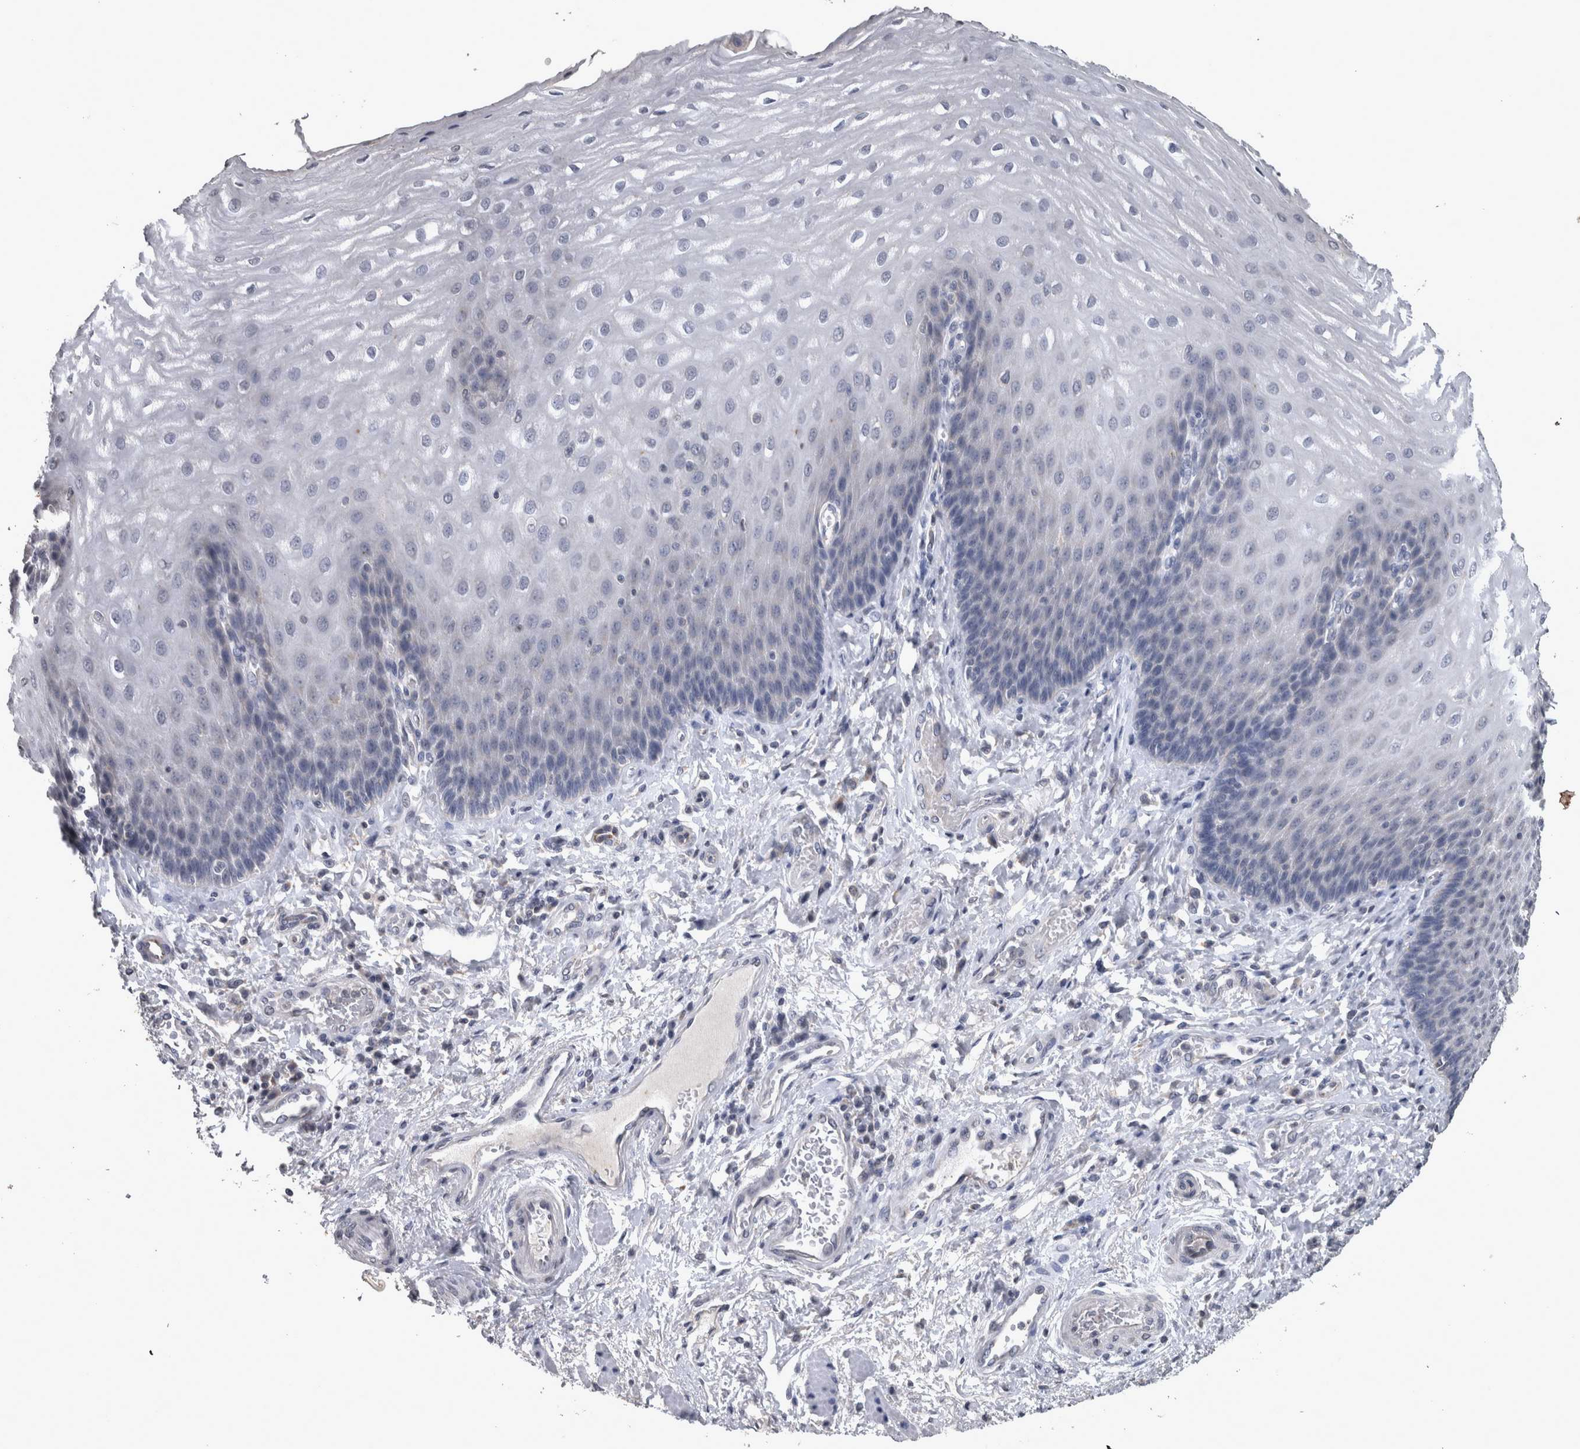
{"staining": {"intensity": "negative", "quantity": "none", "location": "none"}, "tissue": "esophagus", "cell_type": "Squamous epithelial cells", "image_type": "normal", "snomed": [{"axis": "morphology", "description": "Normal tissue, NOS"}, {"axis": "topography", "description": "Esophagus"}], "caption": "Immunohistochemical staining of normal human esophagus shows no significant staining in squamous epithelial cells. (DAB (3,3'-diaminobenzidine) IHC with hematoxylin counter stain).", "gene": "WNT7A", "patient": {"sex": "male", "age": 54}}